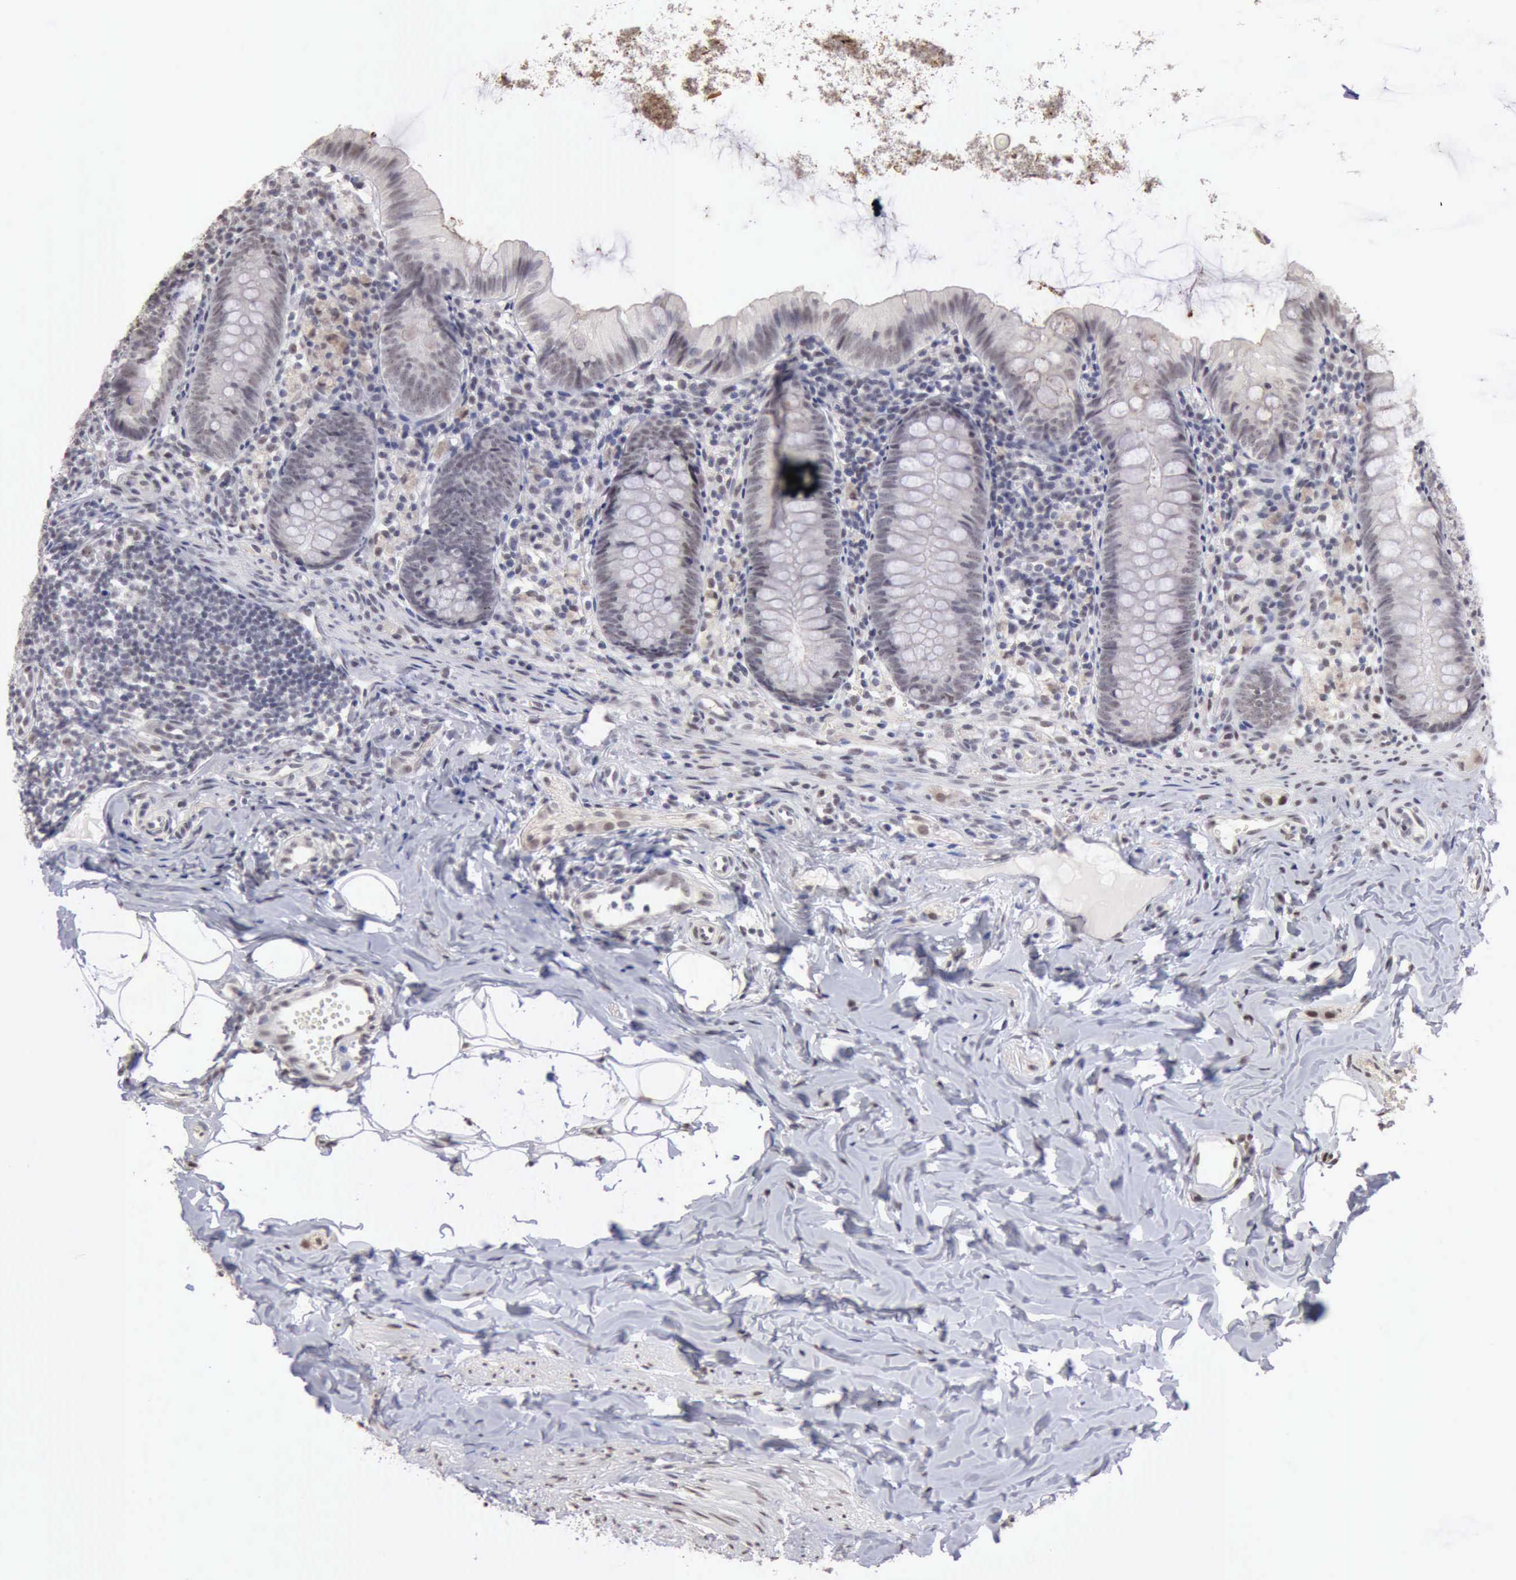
{"staining": {"intensity": "weak", "quantity": "25%-75%", "location": "nuclear"}, "tissue": "appendix", "cell_type": "Glandular cells", "image_type": "normal", "snomed": [{"axis": "morphology", "description": "Normal tissue, NOS"}, {"axis": "topography", "description": "Appendix"}], "caption": "Immunohistochemistry (IHC) micrograph of benign appendix: appendix stained using IHC reveals low levels of weak protein expression localized specifically in the nuclear of glandular cells, appearing as a nuclear brown color.", "gene": "TAF1", "patient": {"sex": "female", "age": 9}}